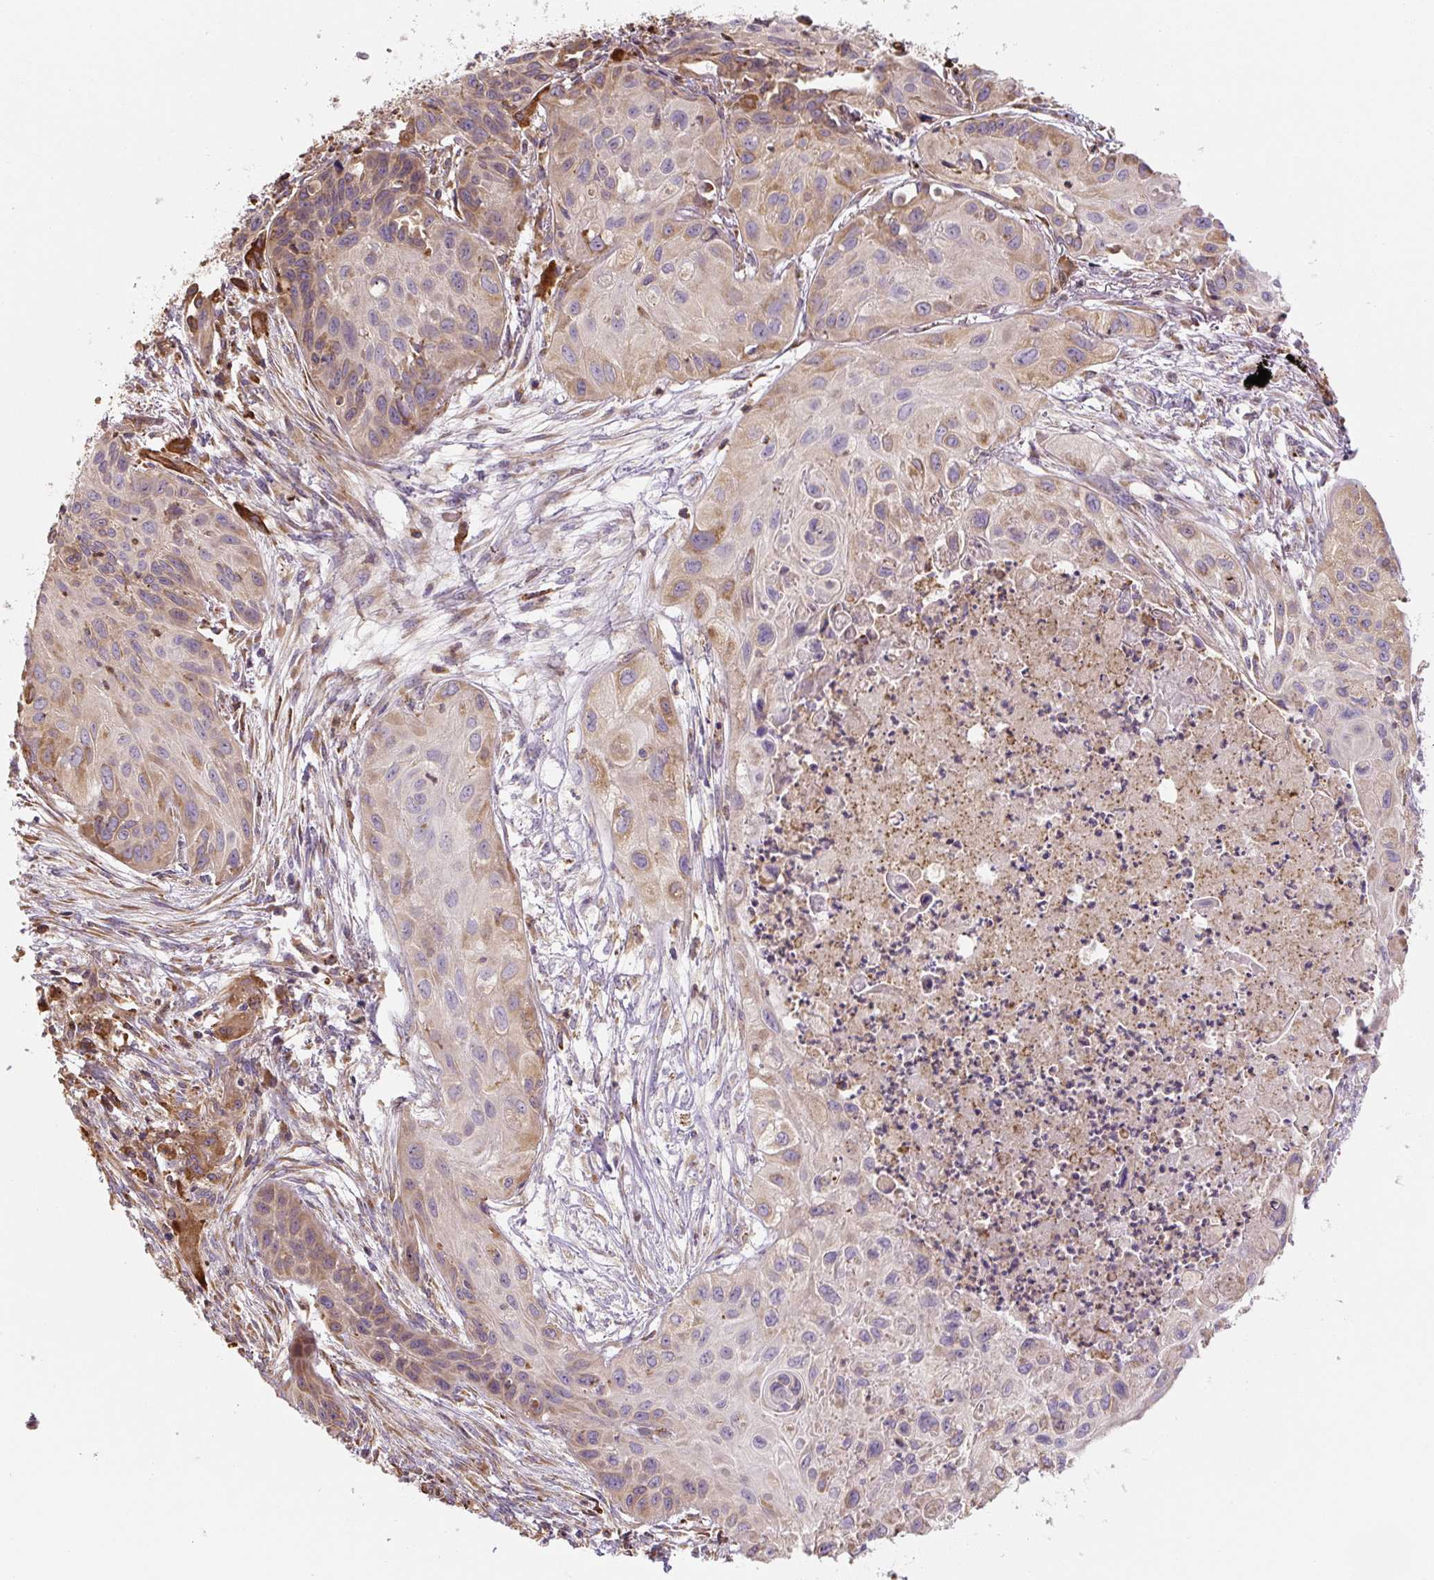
{"staining": {"intensity": "moderate", "quantity": "<25%", "location": "cytoplasmic/membranous"}, "tissue": "lung cancer", "cell_type": "Tumor cells", "image_type": "cancer", "snomed": [{"axis": "morphology", "description": "Squamous cell carcinoma, NOS"}, {"axis": "topography", "description": "Lung"}], "caption": "The immunohistochemical stain highlights moderate cytoplasmic/membranous positivity in tumor cells of lung cancer (squamous cell carcinoma) tissue.", "gene": "RASA1", "patient": {"sex": "male", "age": 71}}